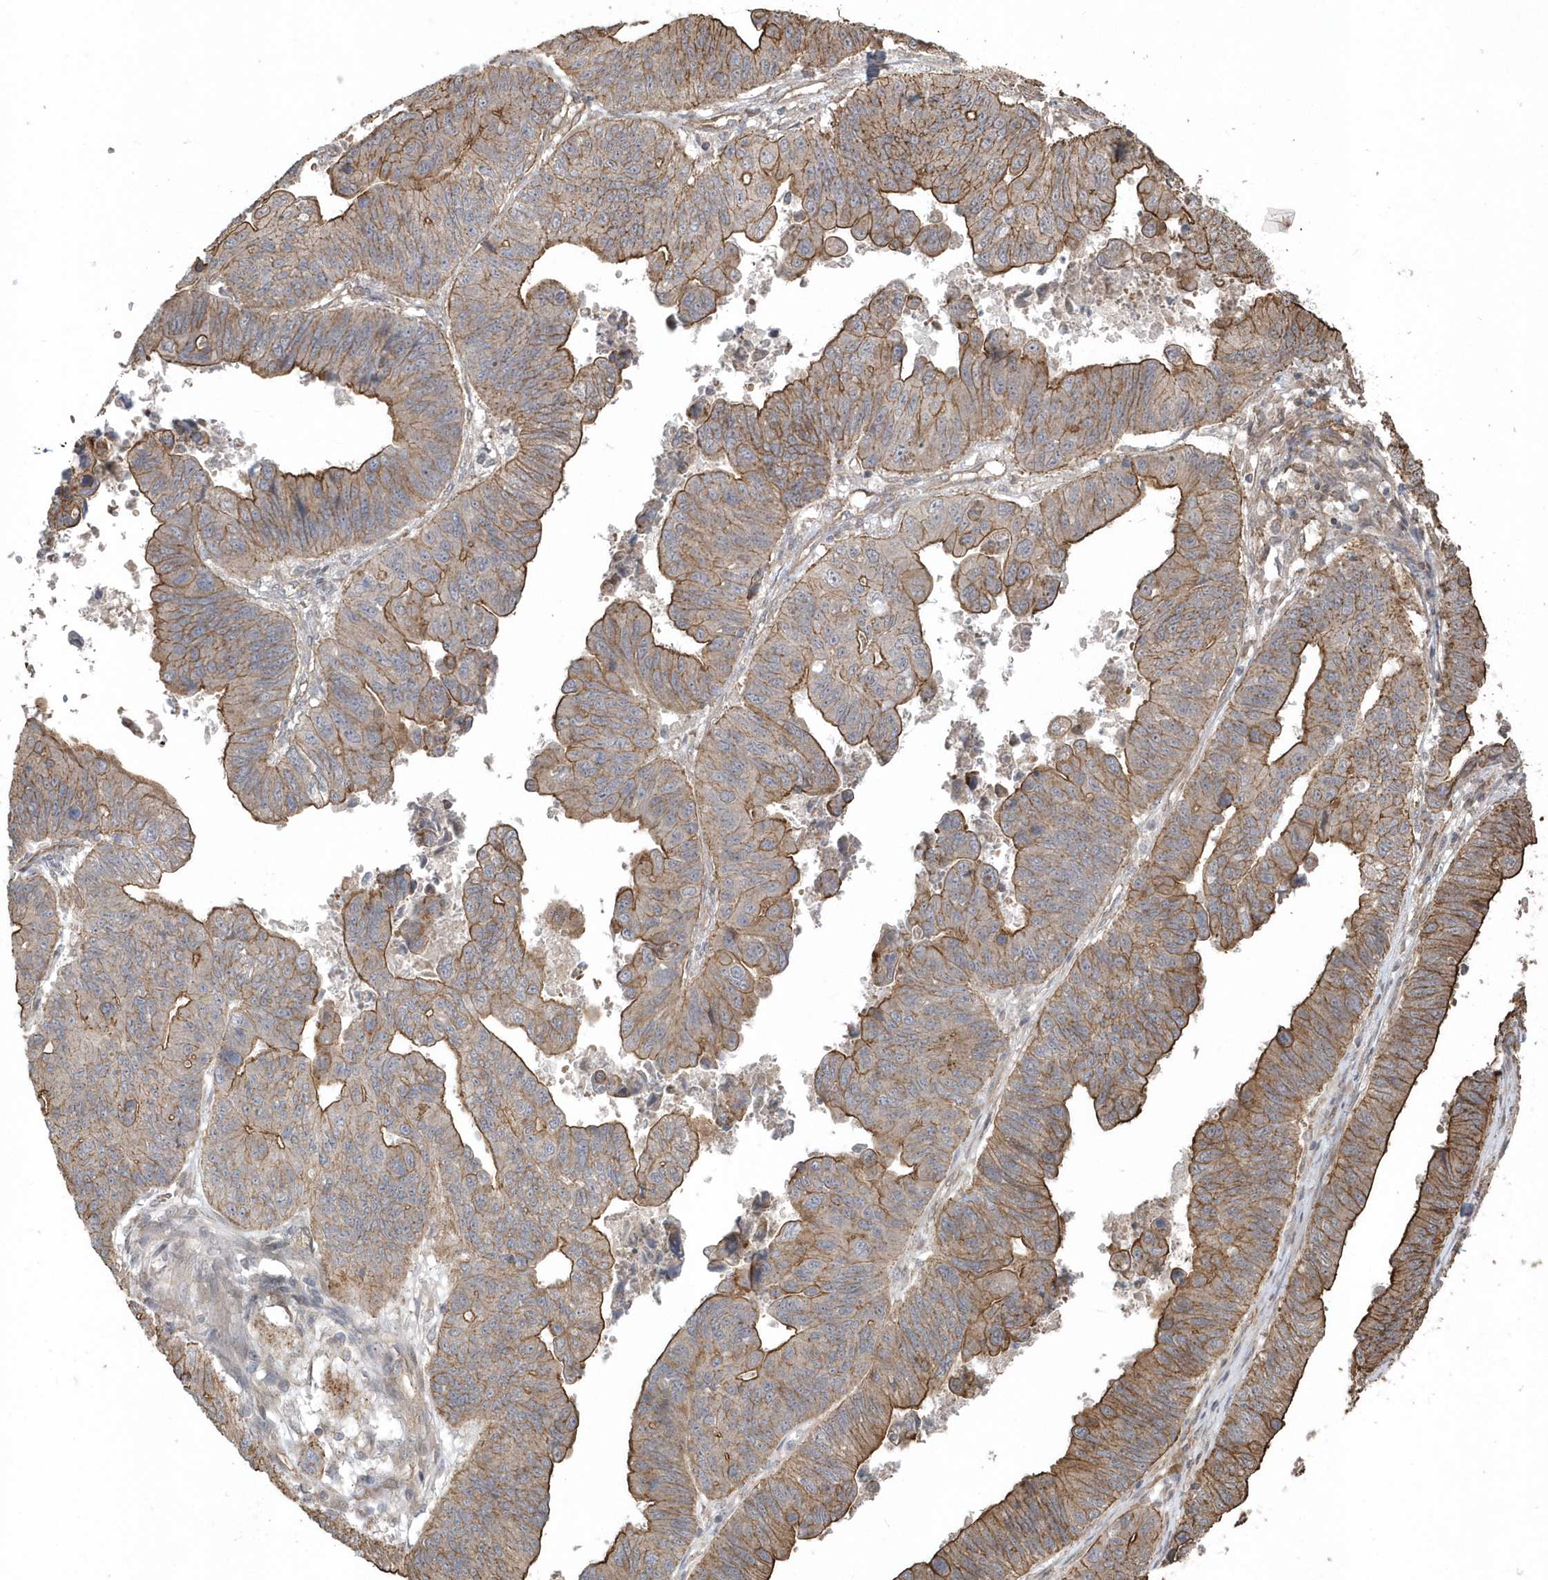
{"staining": {"intensity": "moderate", "quantity": ">75%", "location": "cytoplasmic/membranous"}, "tissue": "stomach cancer", "cell_type": "Tumor cells", "image_type": "cancer", "snomed": [{"axis": "morphology", "description": "Adenocarcinoma, NOS"}, {"axis": "topography", "description": "Stomach"}], "caption": "Protein positivity by immunohistochemistry (IHC) reveals moderate cytoplasmic/membranous positivity in approximately >75% of tumor cells in stomach cancer (adenocarcinoma).", "gene": "HERPUD1", "patient": {"sex": "male", "age": 59}}